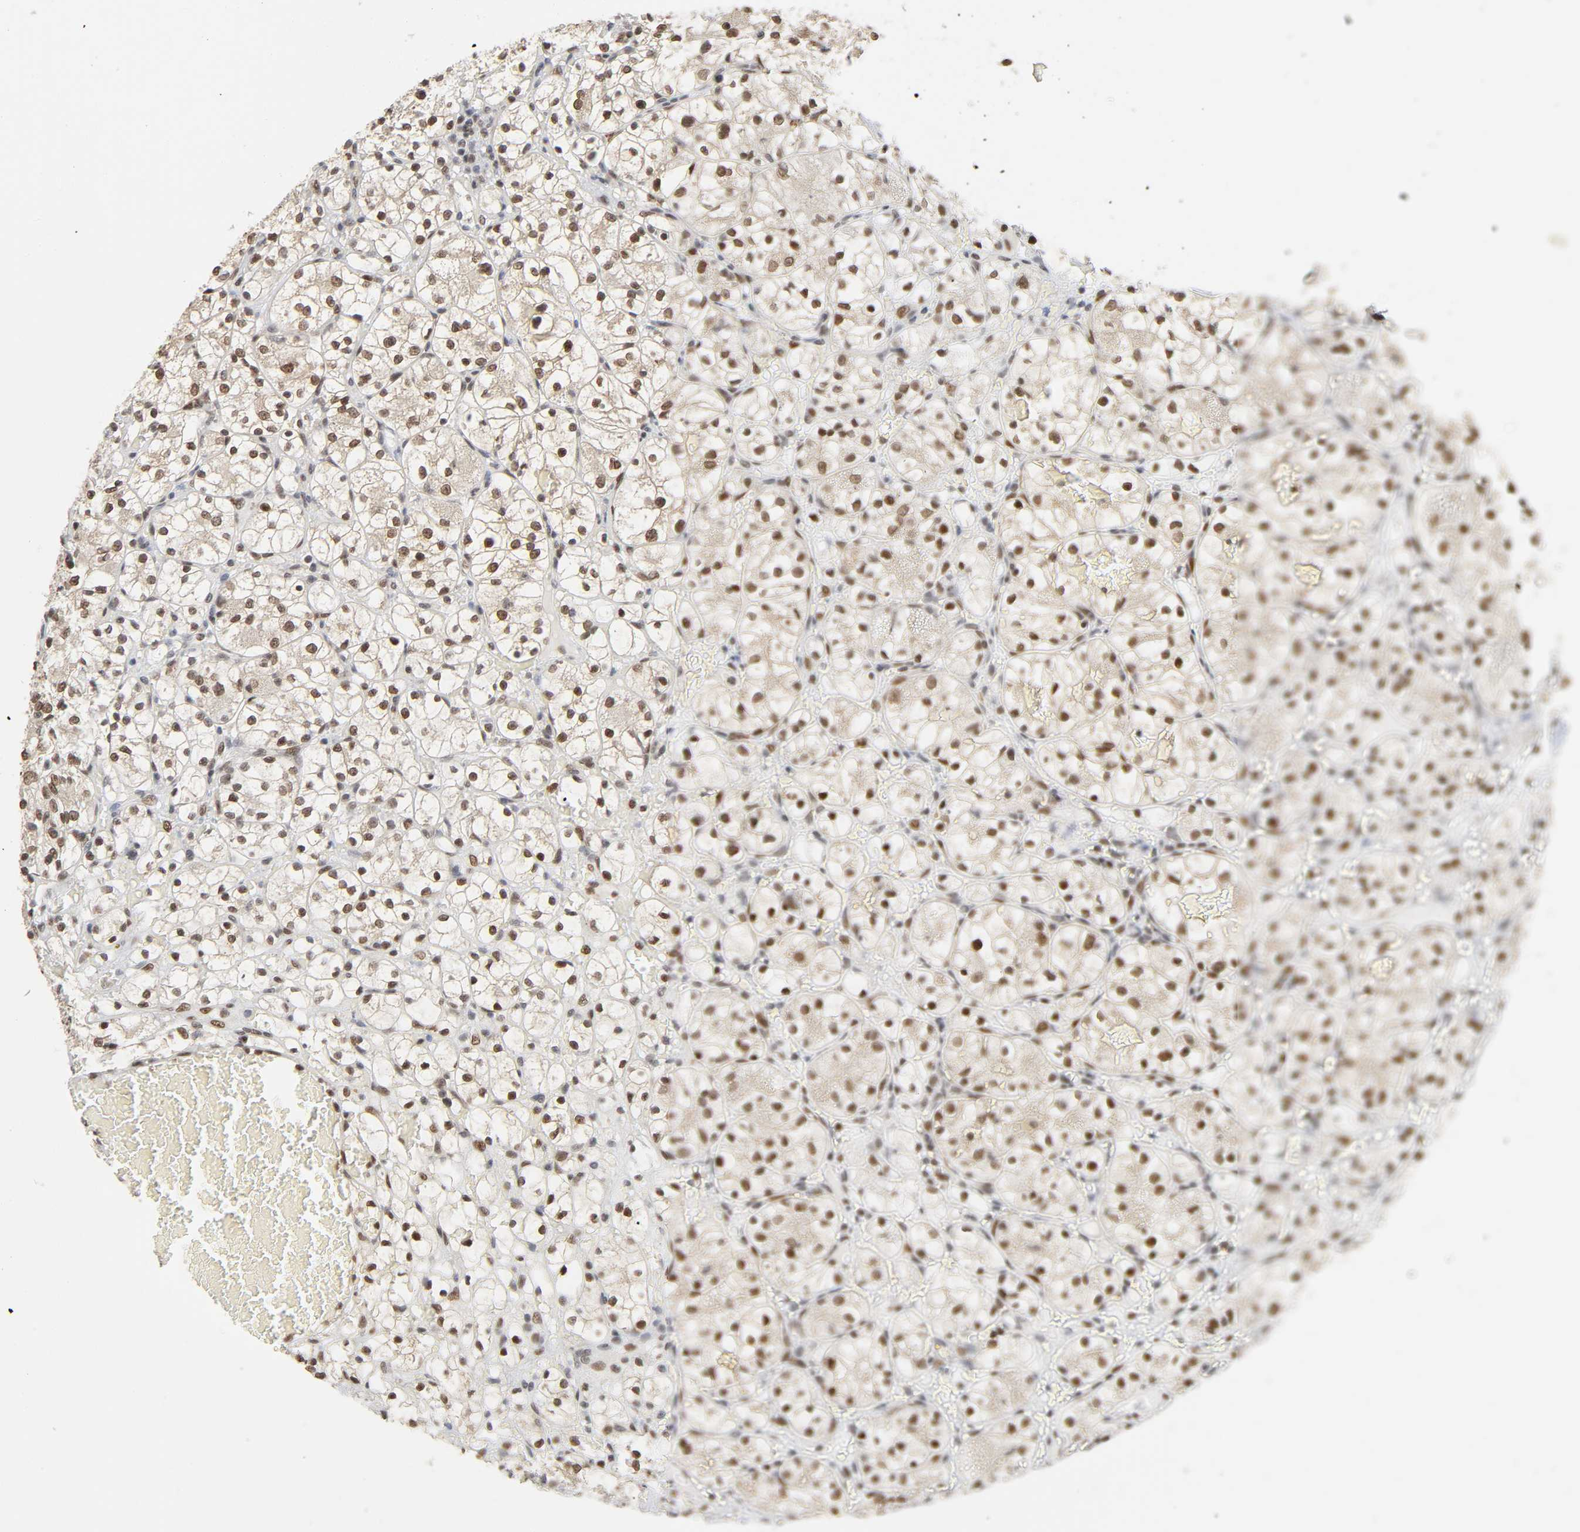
{"staining": {"intensity": "moderate", "quantity": ">75%", "location": "nuclear"}, "tissue": "renal cancer", "cell_type": "Tumor cells", "image_type": "cancer", "snomed": [{"axis": "morphology", "description": "Adenocarcinoma, NOS"}, {"axis": "topography", "description": "Kidney"}], "caption": "Renal cancer stained with DAB immunohistochemistry (IHC) reveals medium levels of moderate nuclear staining in about >75% of tumor cells.", "gene": "SUMO1", "patient": {"sex": "female", "age": 60}}